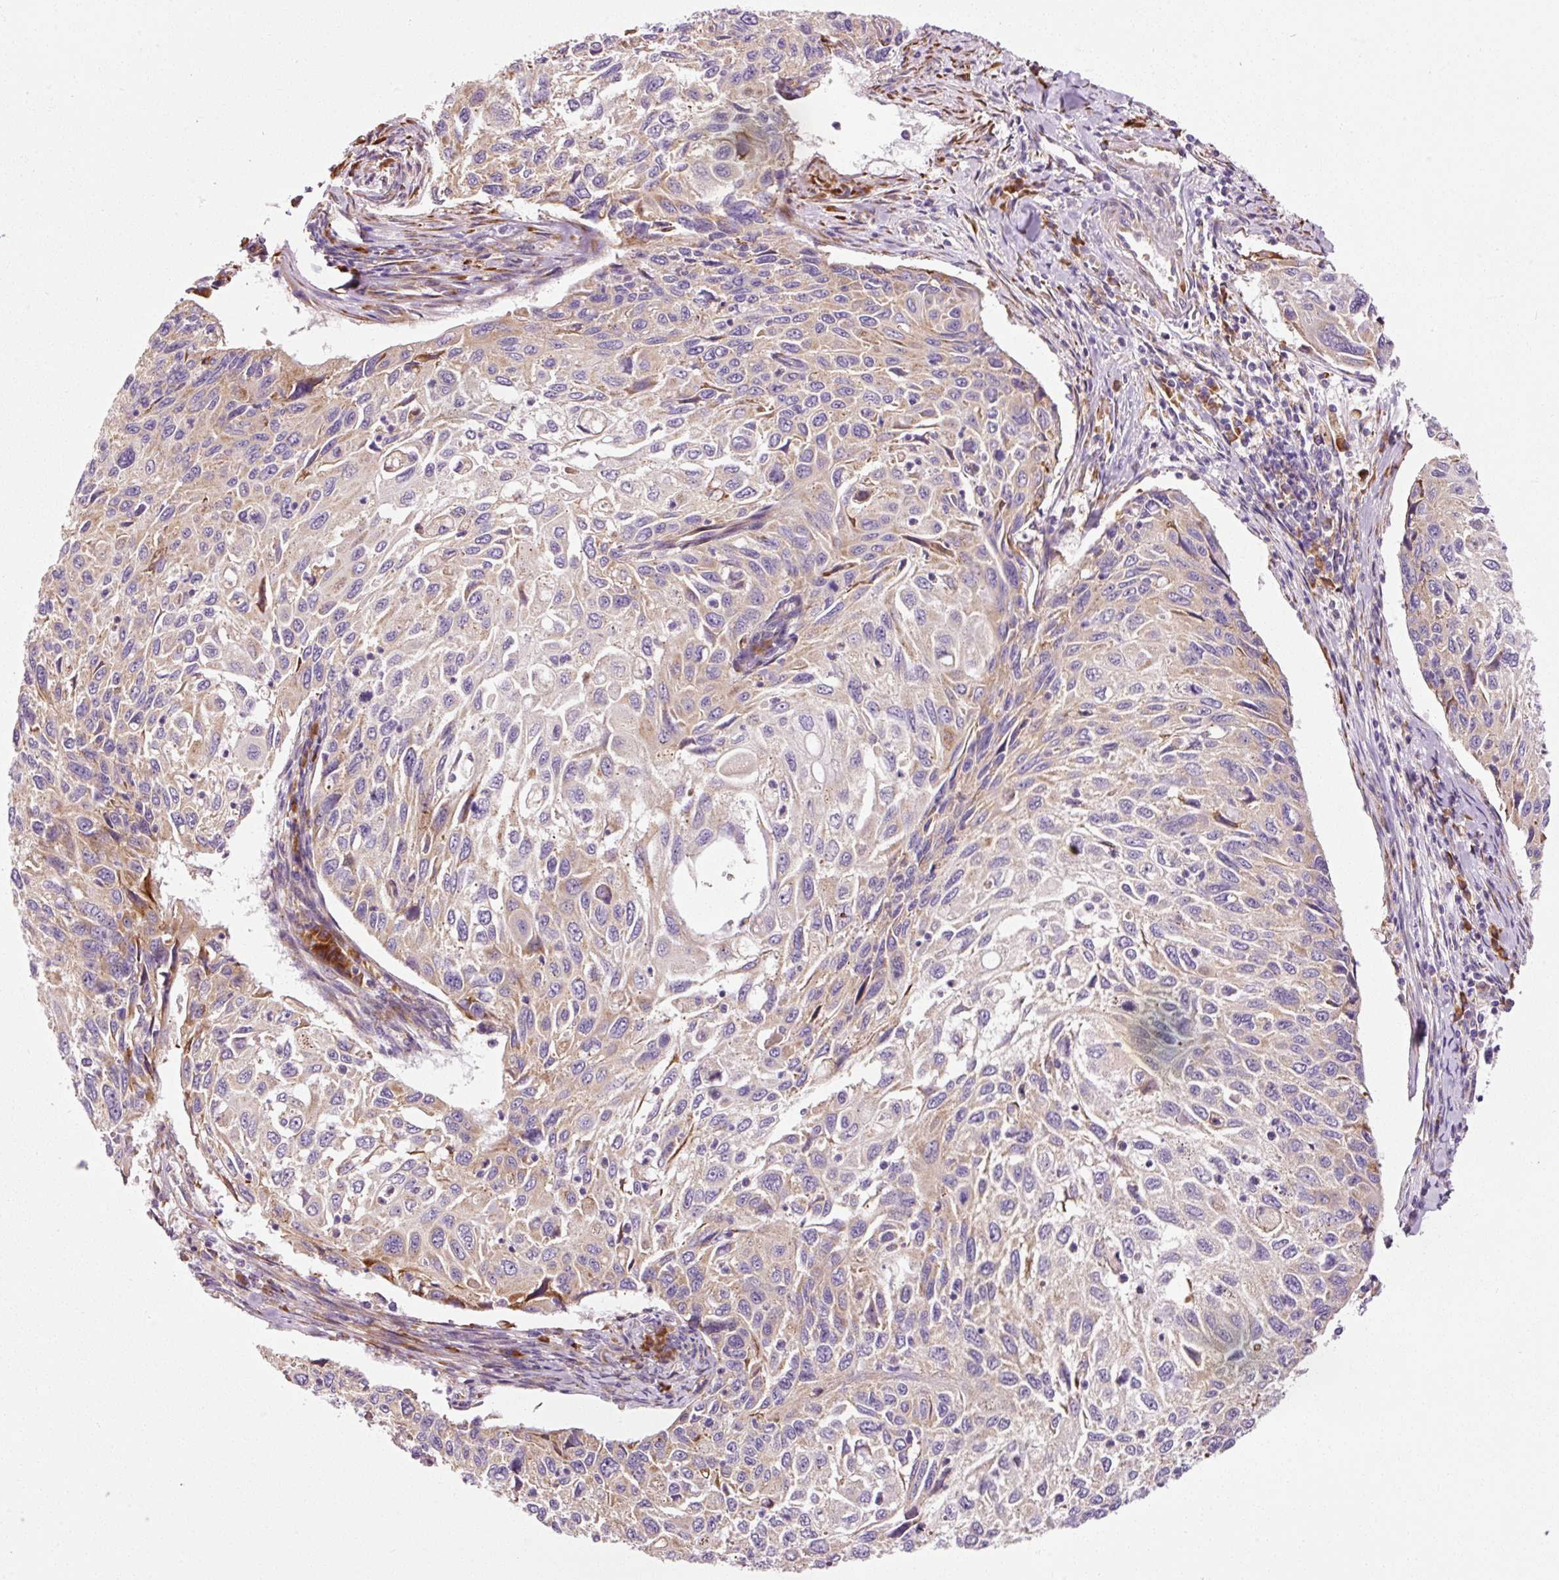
{"staining": {"intensity": "weak", "quantity": "25%-75%", "location": "cytoplasmic/membranous"}, "tissue": "cervical cancer", "cell_type": "Tumor cells", "image_type": "cancer", "snomed": [{"axis": "morphology", "description": "Squamous cell carcinoma, NOS"}, {"axis": "topography", "description": "Cervix"}], "caption": "Tumor cells exhibit weak cytoplasmic/membranous expression in about 25%-75% of cells in cervical squamous cell carcinoma. (brown staining indicates protein expression, while blue staining denotes nuclei).", "gene": "RPL10A", "patient": {"sex": "female", "age": 70}}